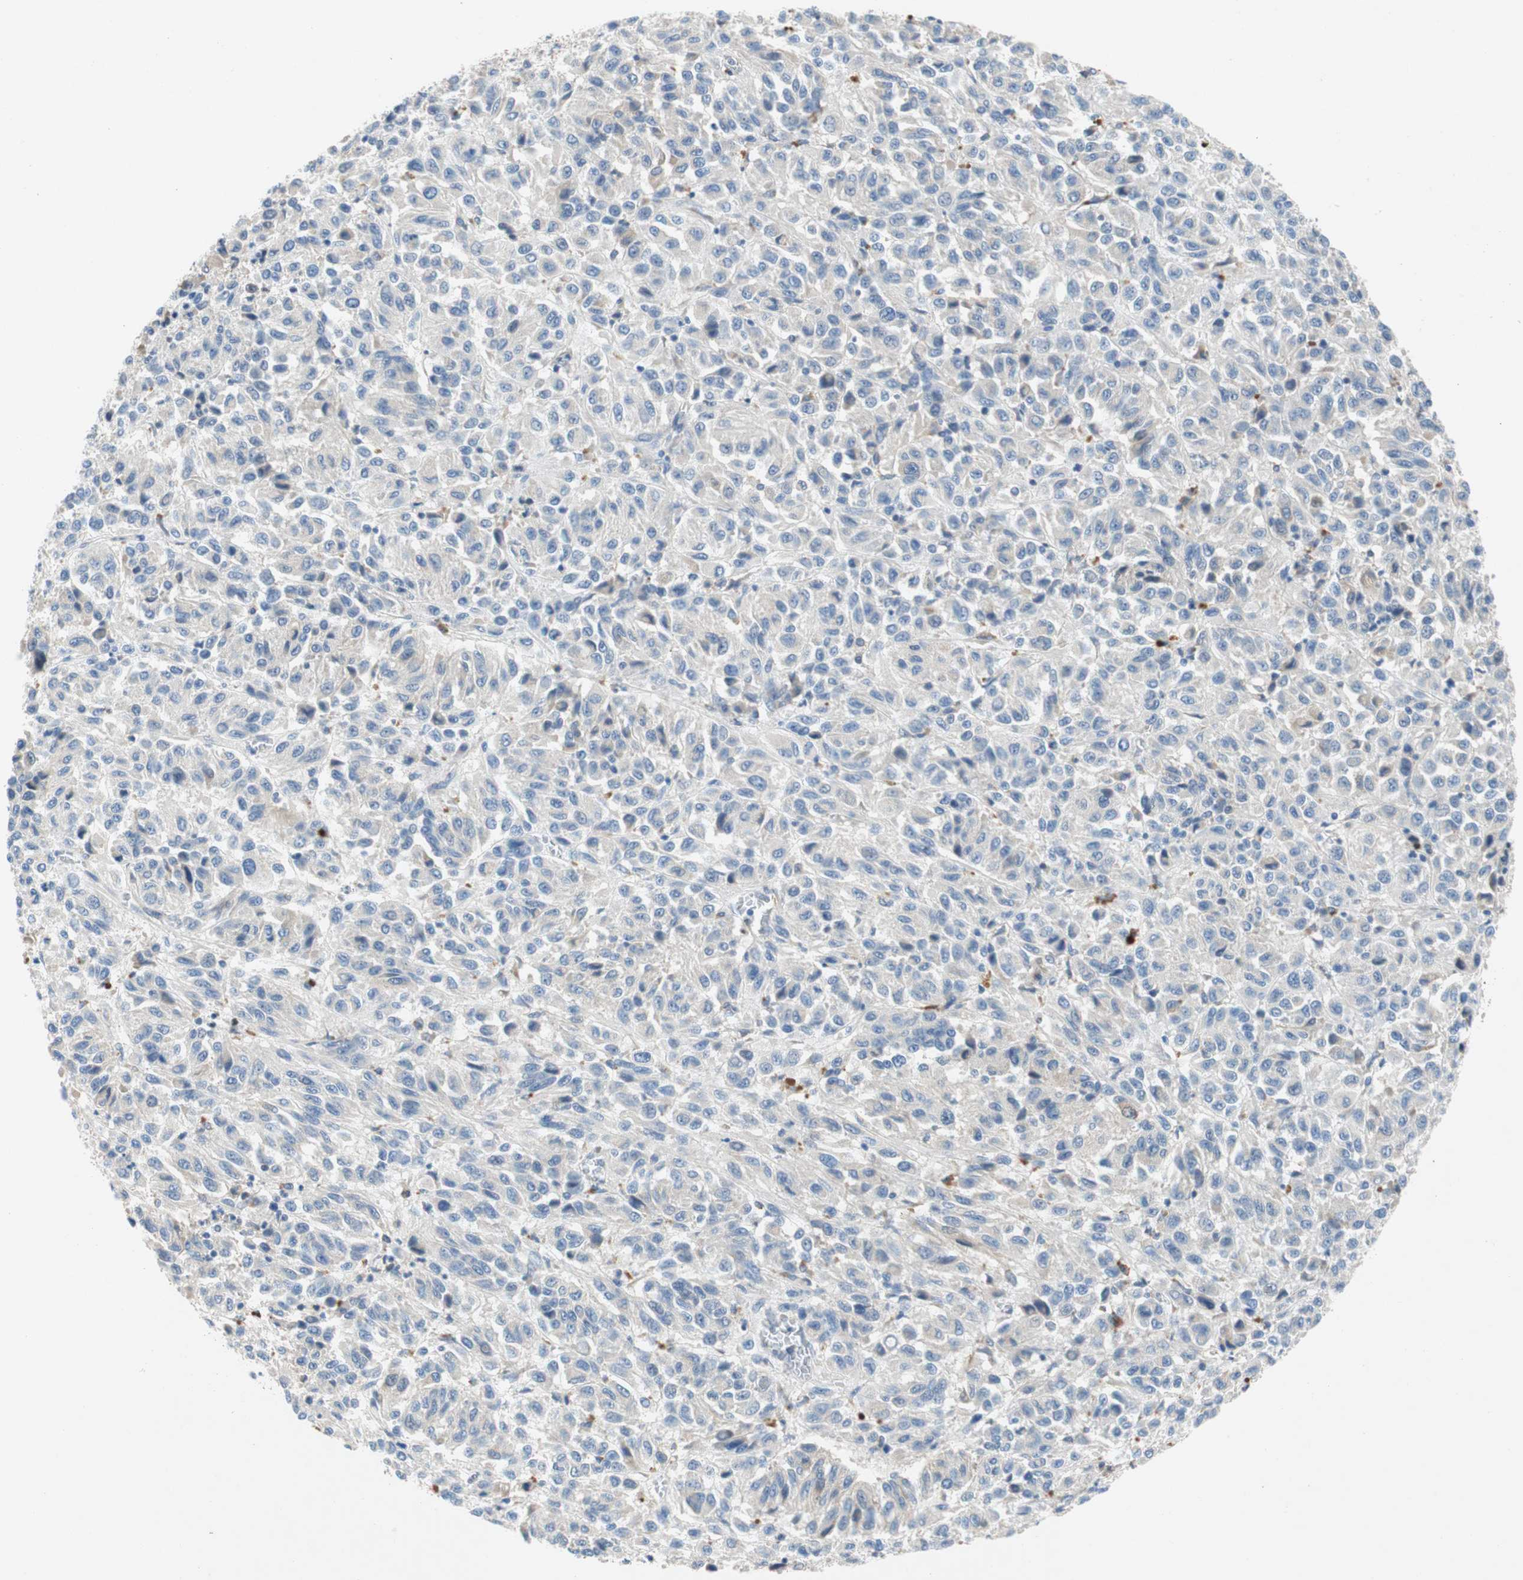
{"staining": {"intensity": "negative", "quantity": "none", "location": "none"}, "tissue": "melanoma", "cell_type": "Tumor cells", "image_type": "cancer", "snomed": [{"axis": "morphology", "description": "Malignant melanoma, Metastatic site"}, {"axis": "topography", "description": "Lung"}], "caption": "This is an IHC photomicrograph of melanoma. There is no staining in tumor cells.", "gene": "RELB", "patient": {"sex": "male", "age": 64}}